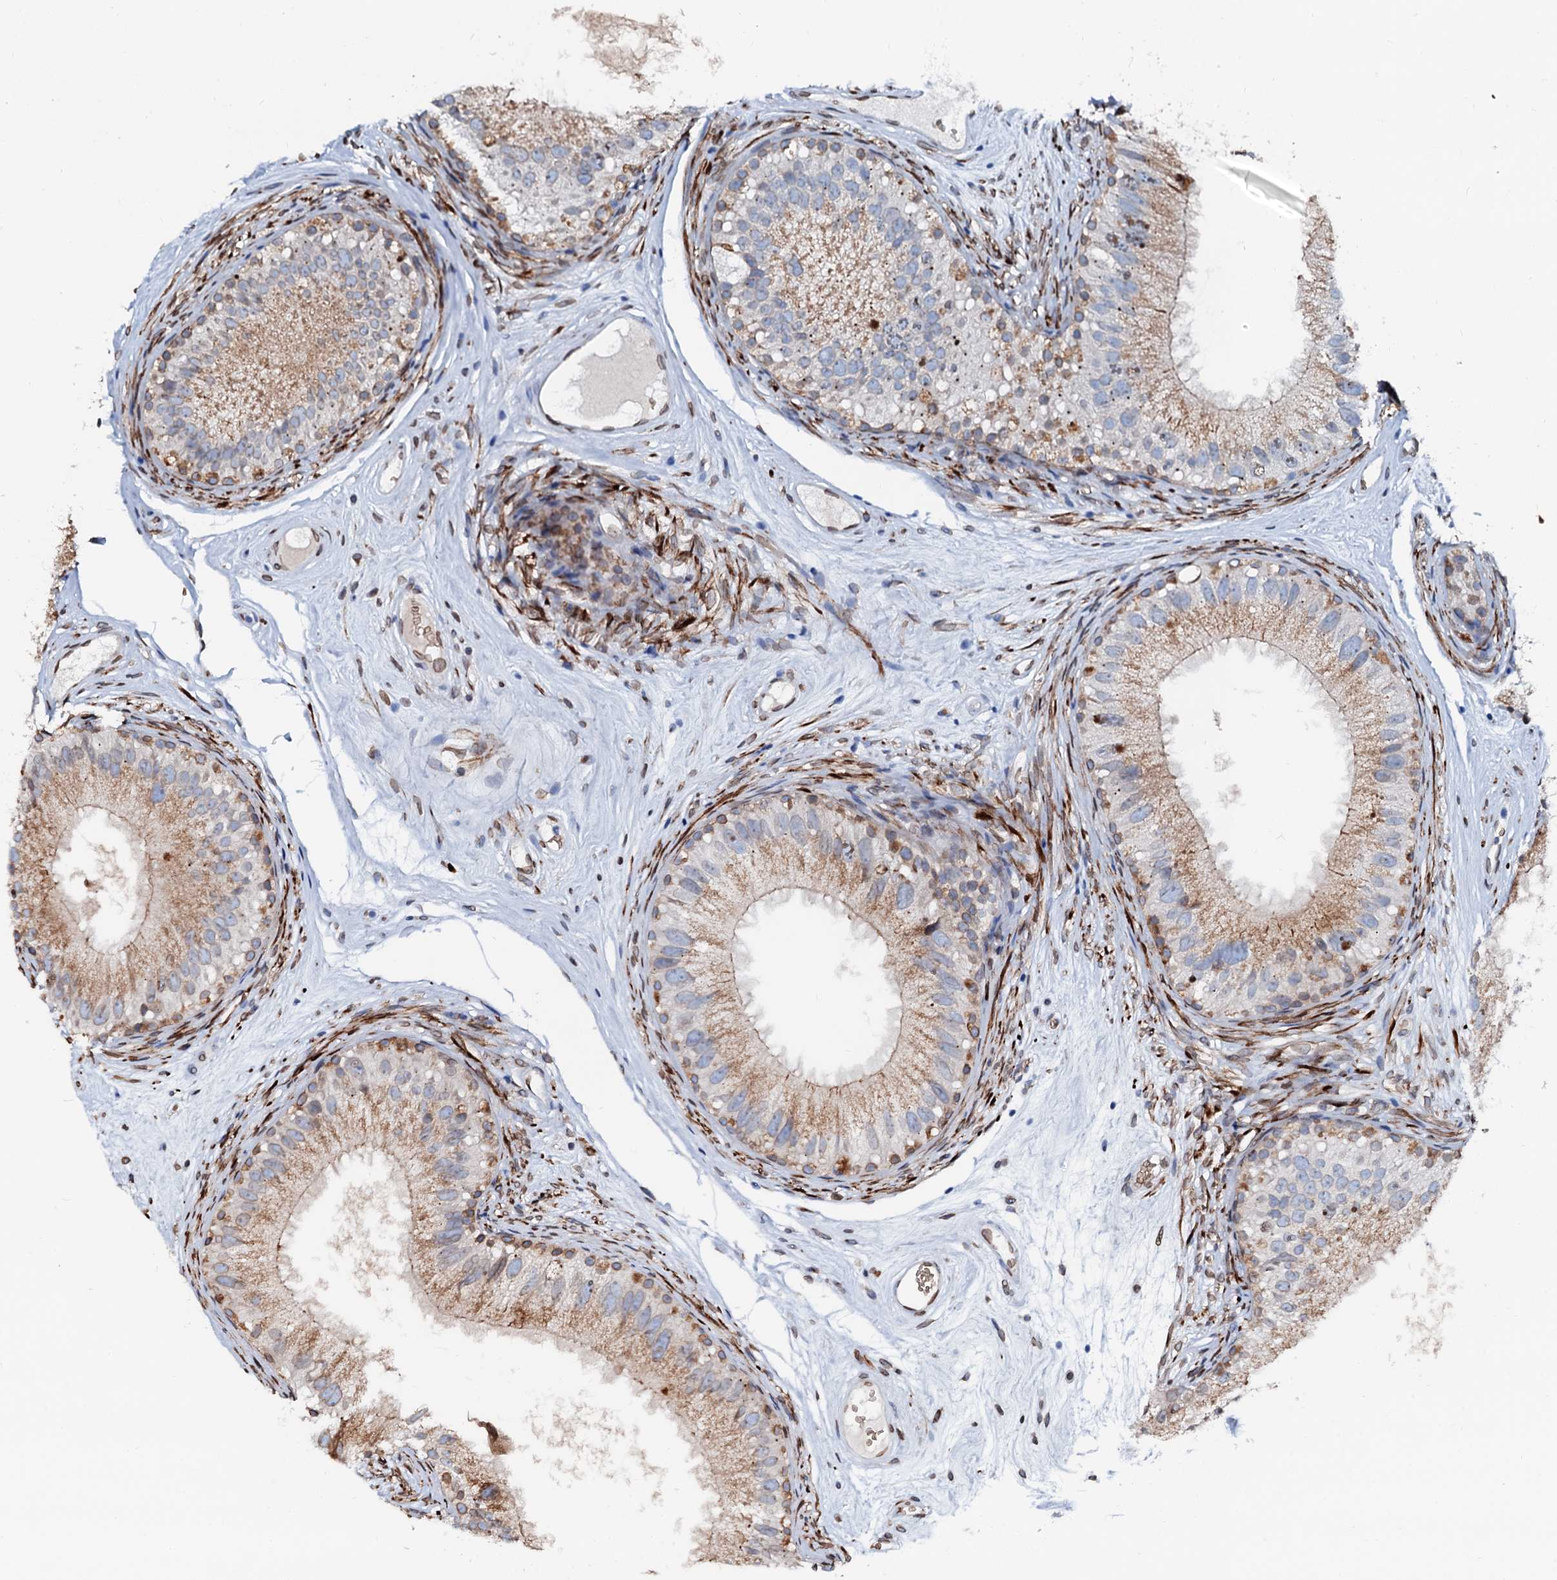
{"staining": {"intensity": "moderate", "quantity": "25%-75%", "location": "cytoplasmic/membranous,nuclear"}, "tissue": "epididymis", "cell_type": "Glandular cells", "image_type": "normal", "snomed": [{"axis": "morphology", "description": "Normal tissue, NOS"}, {"axis": "topography", "description": "Epididymis"}], "caption": "Protein analysis of normal epididymis reveals moderate cytoplasmic/membranous,nuclear positivity in about 25%-75% of glandular cells.", "gene": "NRP2", "patient": {"sex": "male", "age": 77}}